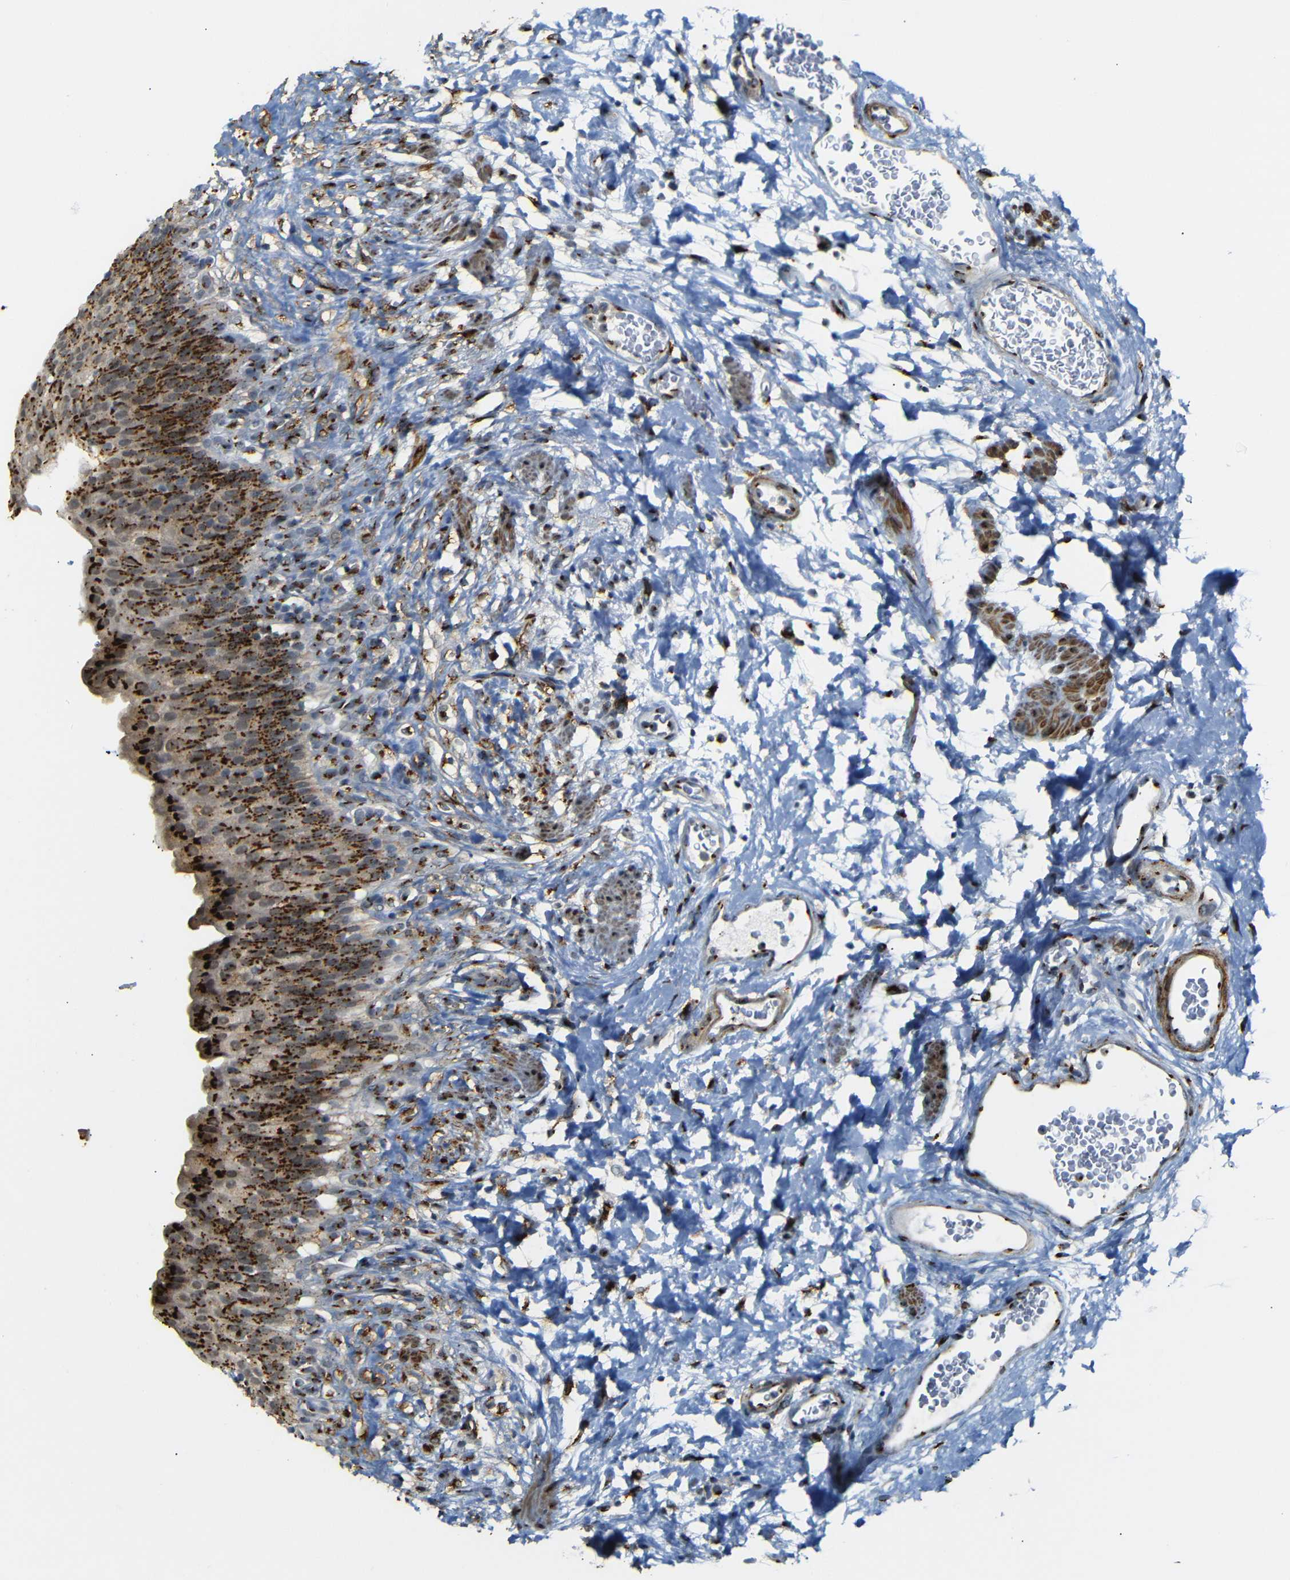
{"staining": {"intensity": "strong", "quantity": ">75%", "location": "cytoplasmic/membranous"}, "tissue": "urinary bladder", "cell_type": "Urothelial cells", "image_type": "normal", "snomed": [{"axis": "morphology", "description": "Normal tissue, NOS"}, {"axis": "topography", "description": "Urinary bladder"}], "caption": "Immunohistochemical staining of unremarkable human urinary bladder displays >75% levels of strong cytoplasmic/membranous protein staining in about >75% of urothelial cells.", "gene": "TGOLN2", "patient": {"sex": "female", "age": 79}}